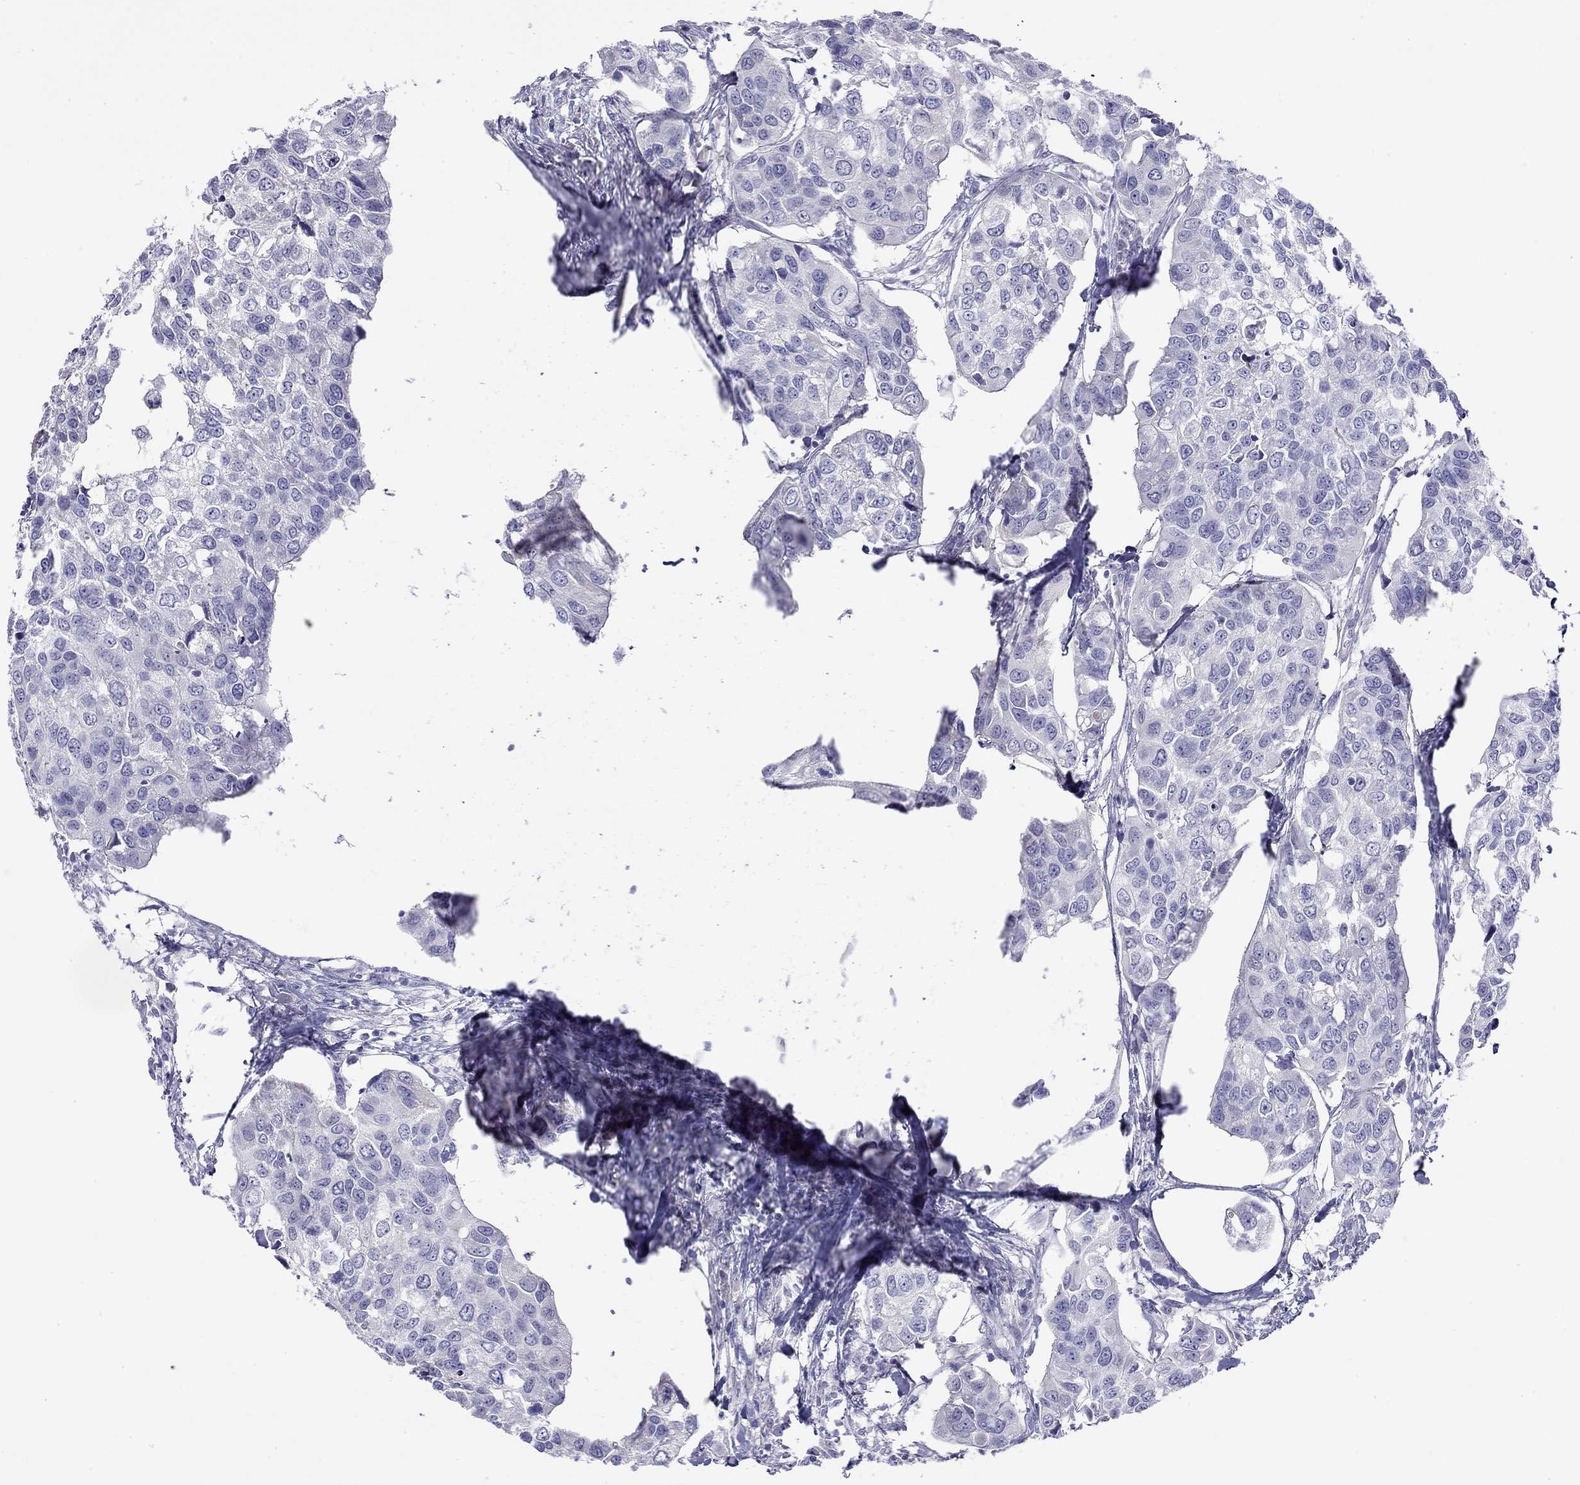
{"staining": {"intensity": "negative", "quantity": "none", "location": "none"}, "tissue": "urothelial cancer", "cell_type": "Tumor cells", "image_type": "cancer", "snomed": [{"axis": "morphology", "description": "Urothelial carcinoma, High grade"}, {"axis": "topography", "description": "Urinary bladder"}], "caption": "Immunohistochemical staining of human high-grade urothelial carcinoma demonstrates no significant positivity in tumor cells.", "gene": "GNAT3", "patient": {"sex": "male", "age": 60}}